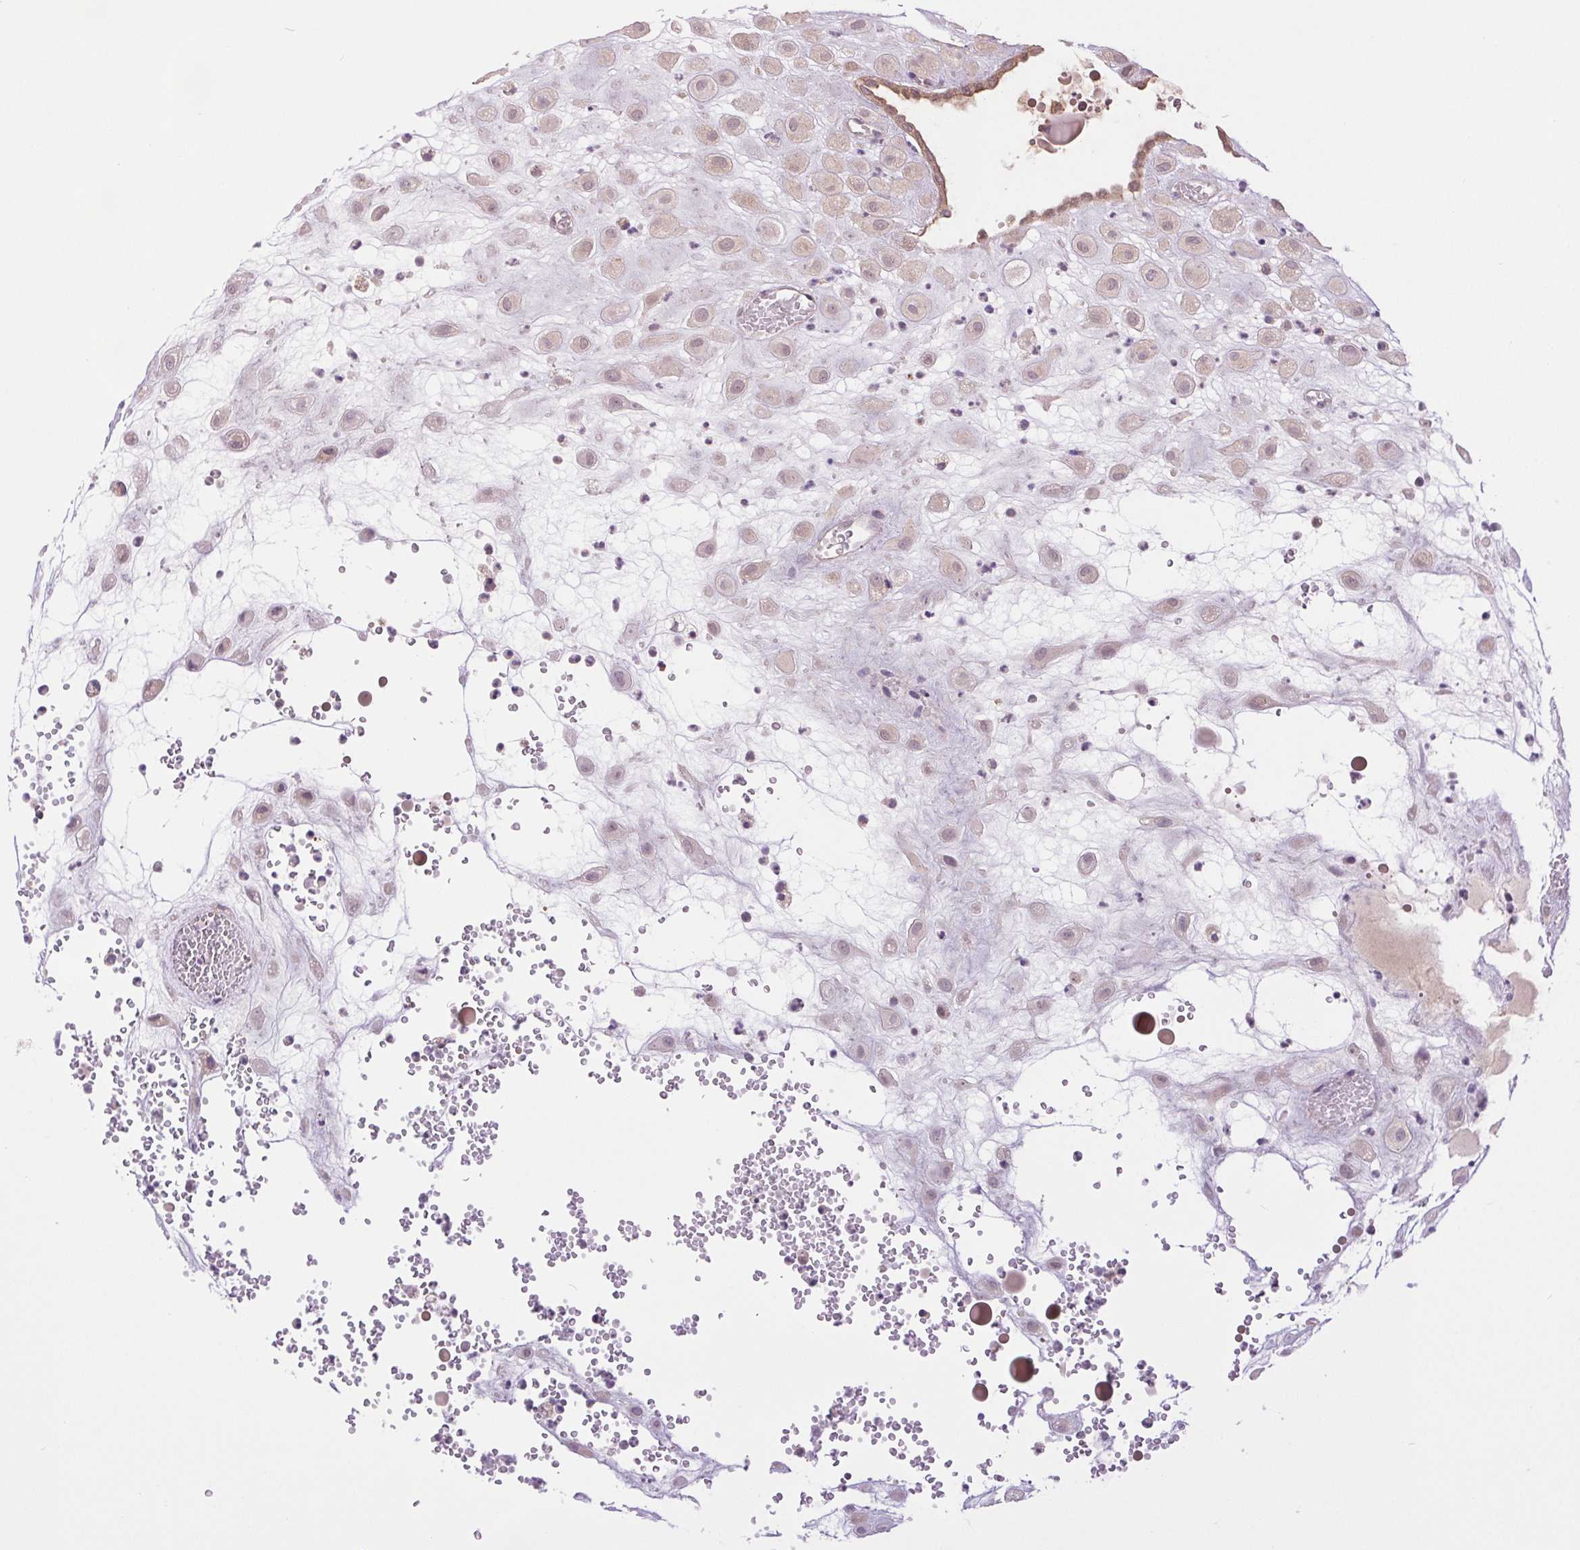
{"staining": {"intensity": "weak", "quantity": "25%-75%", "location": "cytoplasmic/membranous"}, "tissue": "placenta", "cell_type": "Decidual cells", "image_type": "normal", "snomed": [{"axis": "morphology", "description": "Normal tissue, NOS"}, {"axis": "topography", "description": "Placenta"}], "caption": "Immunohistochemistry (IHC) photomicrograph of normal placenta: human placenta stained using IHC exhibits low levels of weak protein expression localized specifically in the cytoplasmic/membranous of decidual cells, appearing as a cytoplasmic/membranous brown color.", "gene": "MAP3K5", "patient": {"sex": "female", "age": 24}}